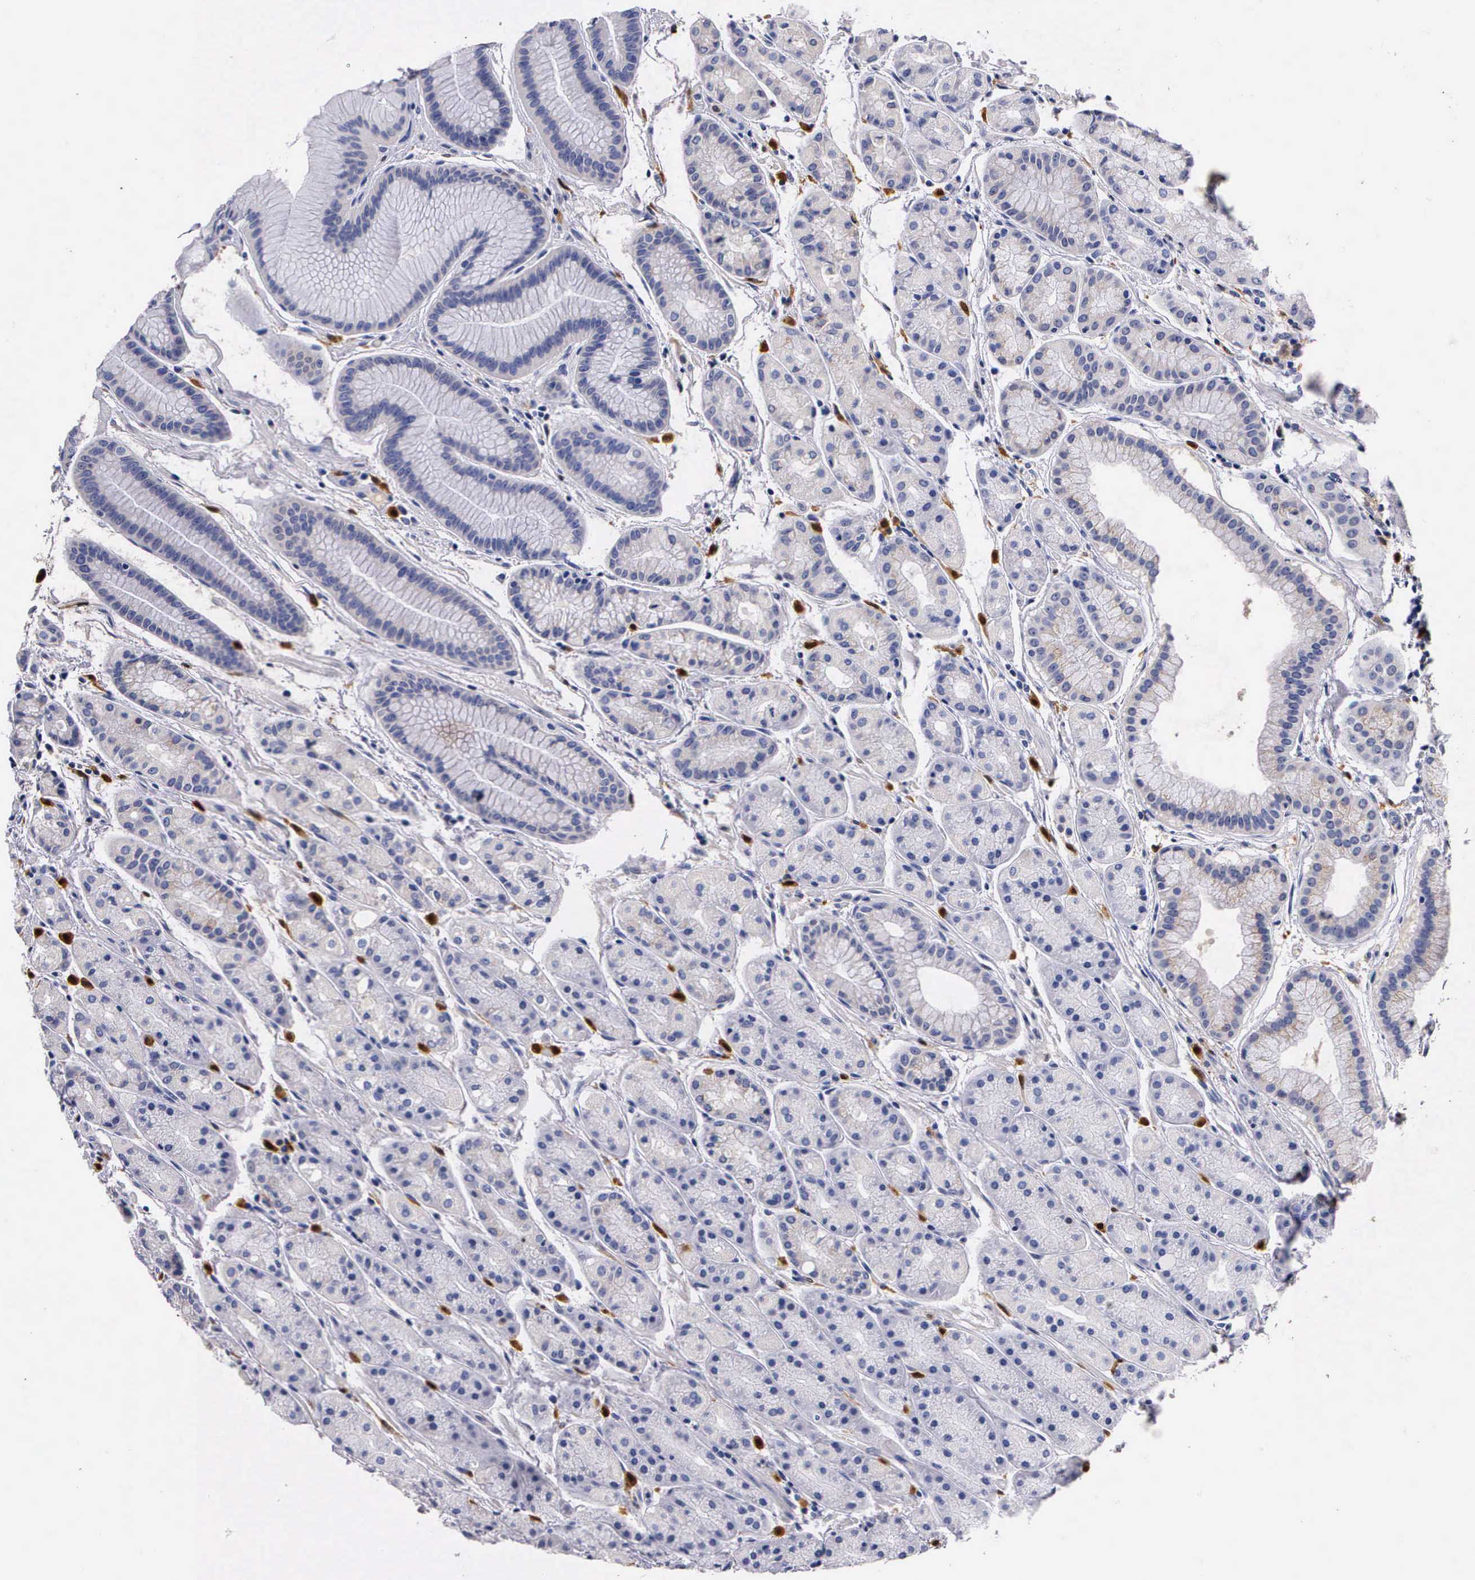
{"staining": {"intensity": "negative", "quantity": "none", "location": "none"}, "tissue": "stomach", "cell_type": "Glandular cells", "image_type": "normal", "snomed": [{"axis": "morphology", "description": "Normal tissue, NOS"}, {"axis": "topography", "description": "Stomach, upper"}], "caption": "Protein analysis of benign stomach exhibits no significant expression in glandular cells.", "gene": "RENBP", "patient": {"sex": "male", "age": 72}}